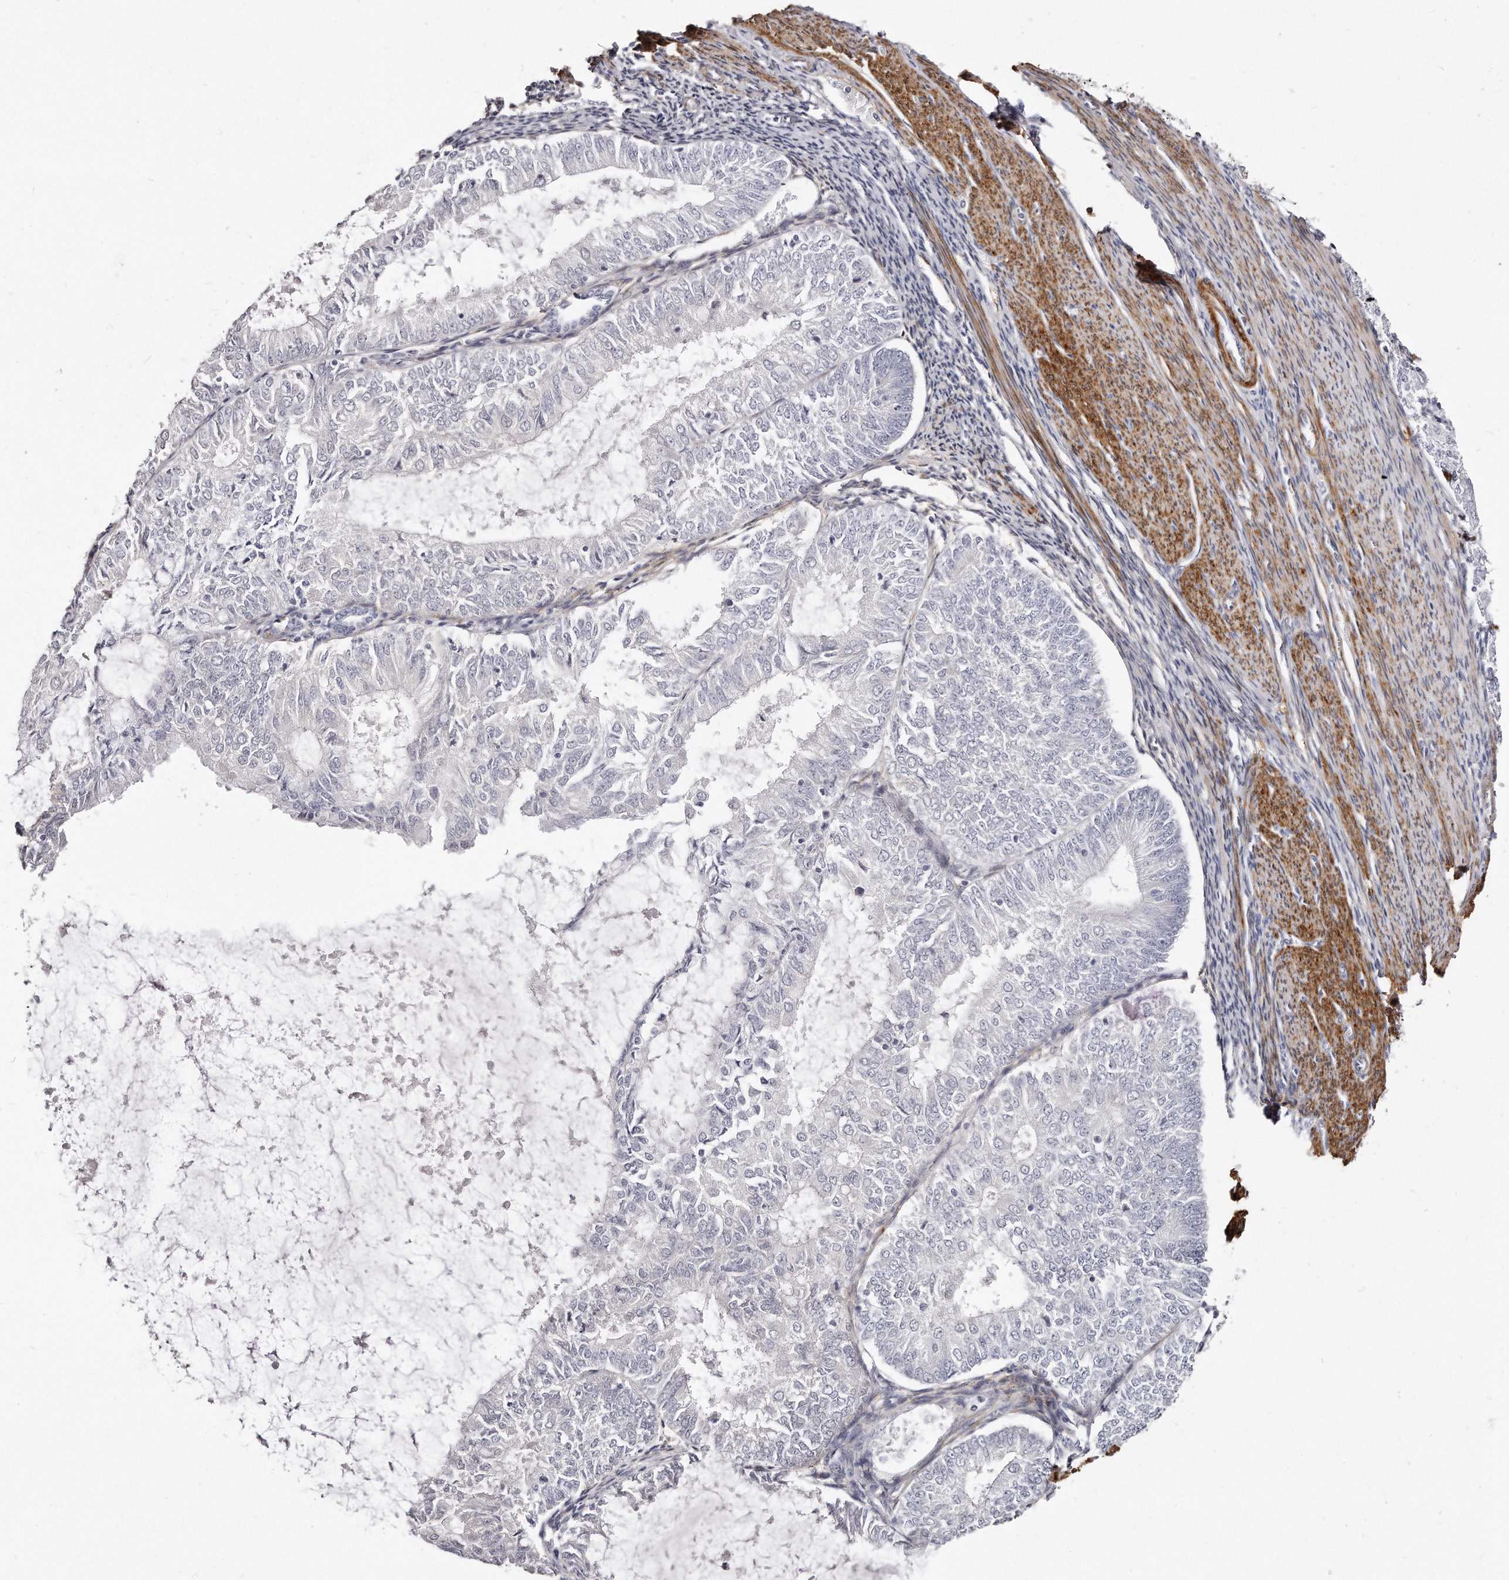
{"staining": {"intensity": "negative", "quantity": "none", "location": "none"}, "tissue": "endometrial cancer", "cell_type": "Tumor cells", "image_type": "cancer", "snomed": [{"axis": "morphology", "description": "Adenocarcinoma, NOS"}, {"axis": "topography", "description": "Endometrium"}], "caption": "Immunohistochemistry (IHC) micrograph of neoplastic tissue: adenocarcinoma (endometrial) stained with DAB exhibits no significant protein staining in tumor cells.", "gene": "LMOD1", "patient": {"sex": "female", "age": 57}}